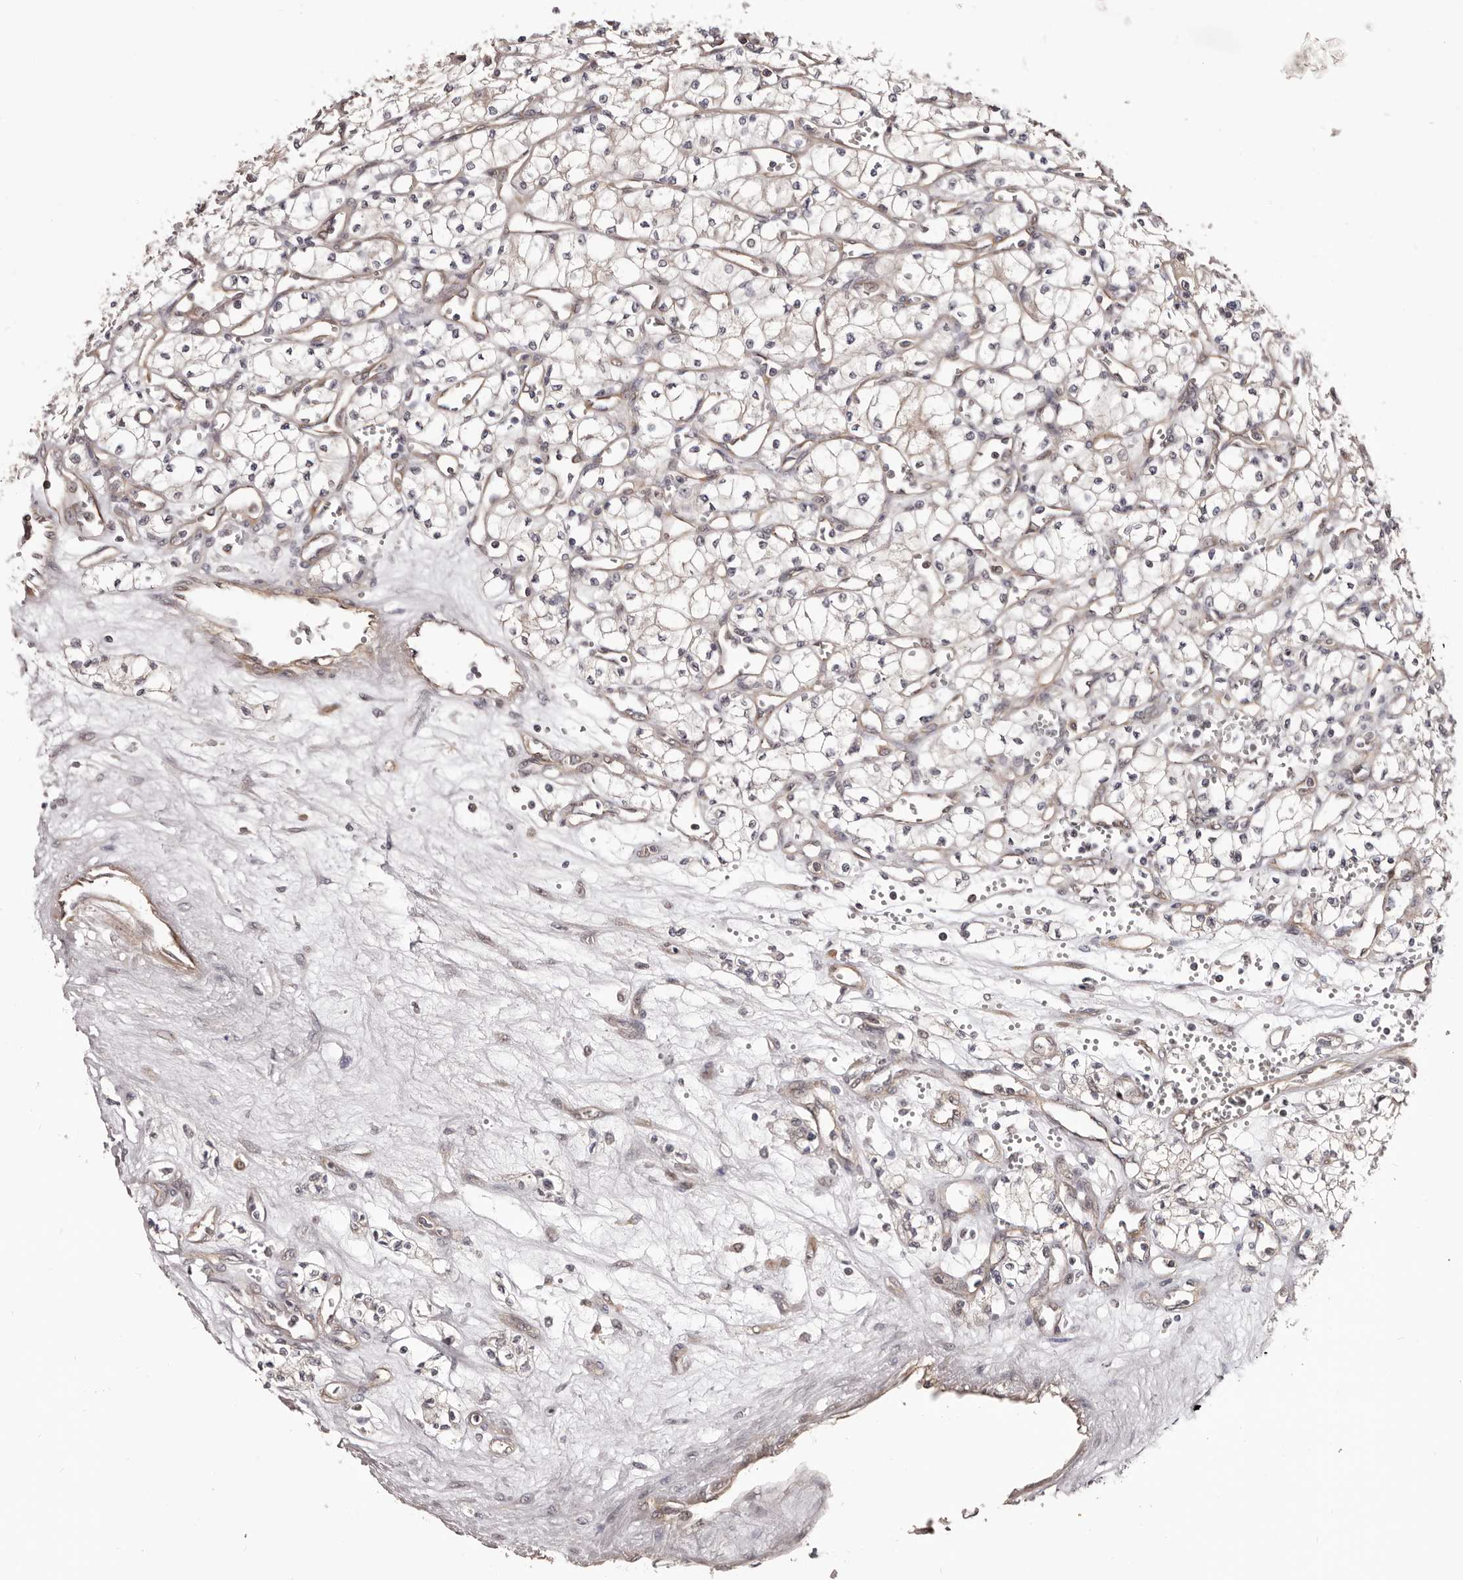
{"staining": {"intensity": "negative", "quantity": "none", "location": "none"}, "tissue": "renal cancer", "cell_type": "Tumor cells", "image_type": "cancer", "snomed": [{"axis": "morphology", "description": "Adenocarcinoma, NOS"}, {"axis": "topography", "description": "Kidney"}], "caption": "Adenocarcinoma (renal) was stained to show a protein in brown. There is no significant positivity in tumor cells. (DAB immunohistochemistry, high magnification).", "gene": "NOL12", "patient": {"sex": "male", "age": 59}}